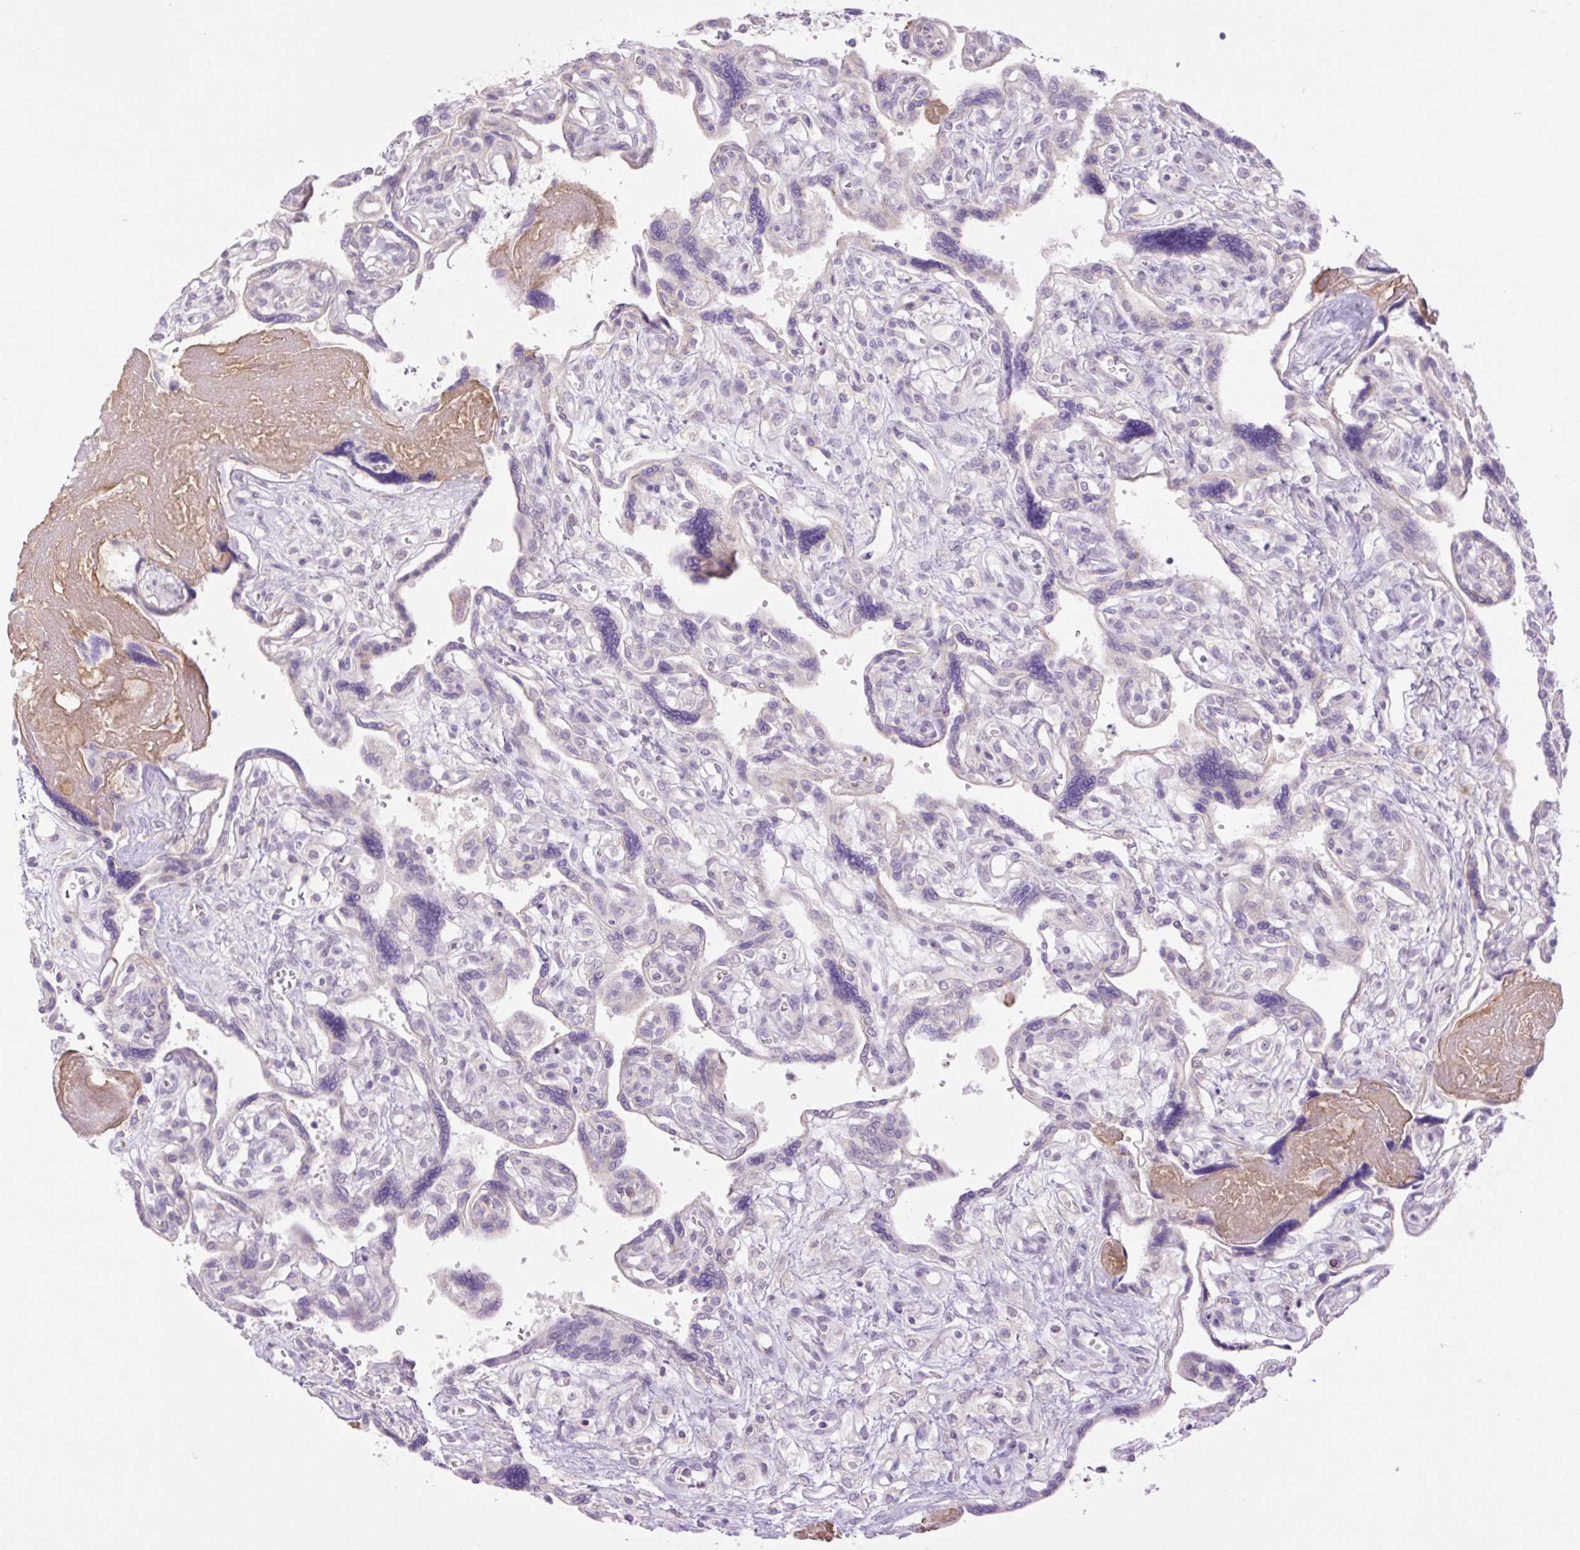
{"staining": {"intensity": "negative", "quantity": "none", "location": "none"}, "tissue": "placenta", "cell_type": "Decidual cells", "image_type": "normal", "snomed": [{"axis": "morphology", "description": "Normal tissue, NOS"}, {"axis": "topography", "description": "Placenta"}], "caption": "The immunohistochemistry (IHC) photomicrograph has no significant positivity in decidual cells of placenta.", "gene": "GRID2", "patient": {"sex": "female", "age": 39}}